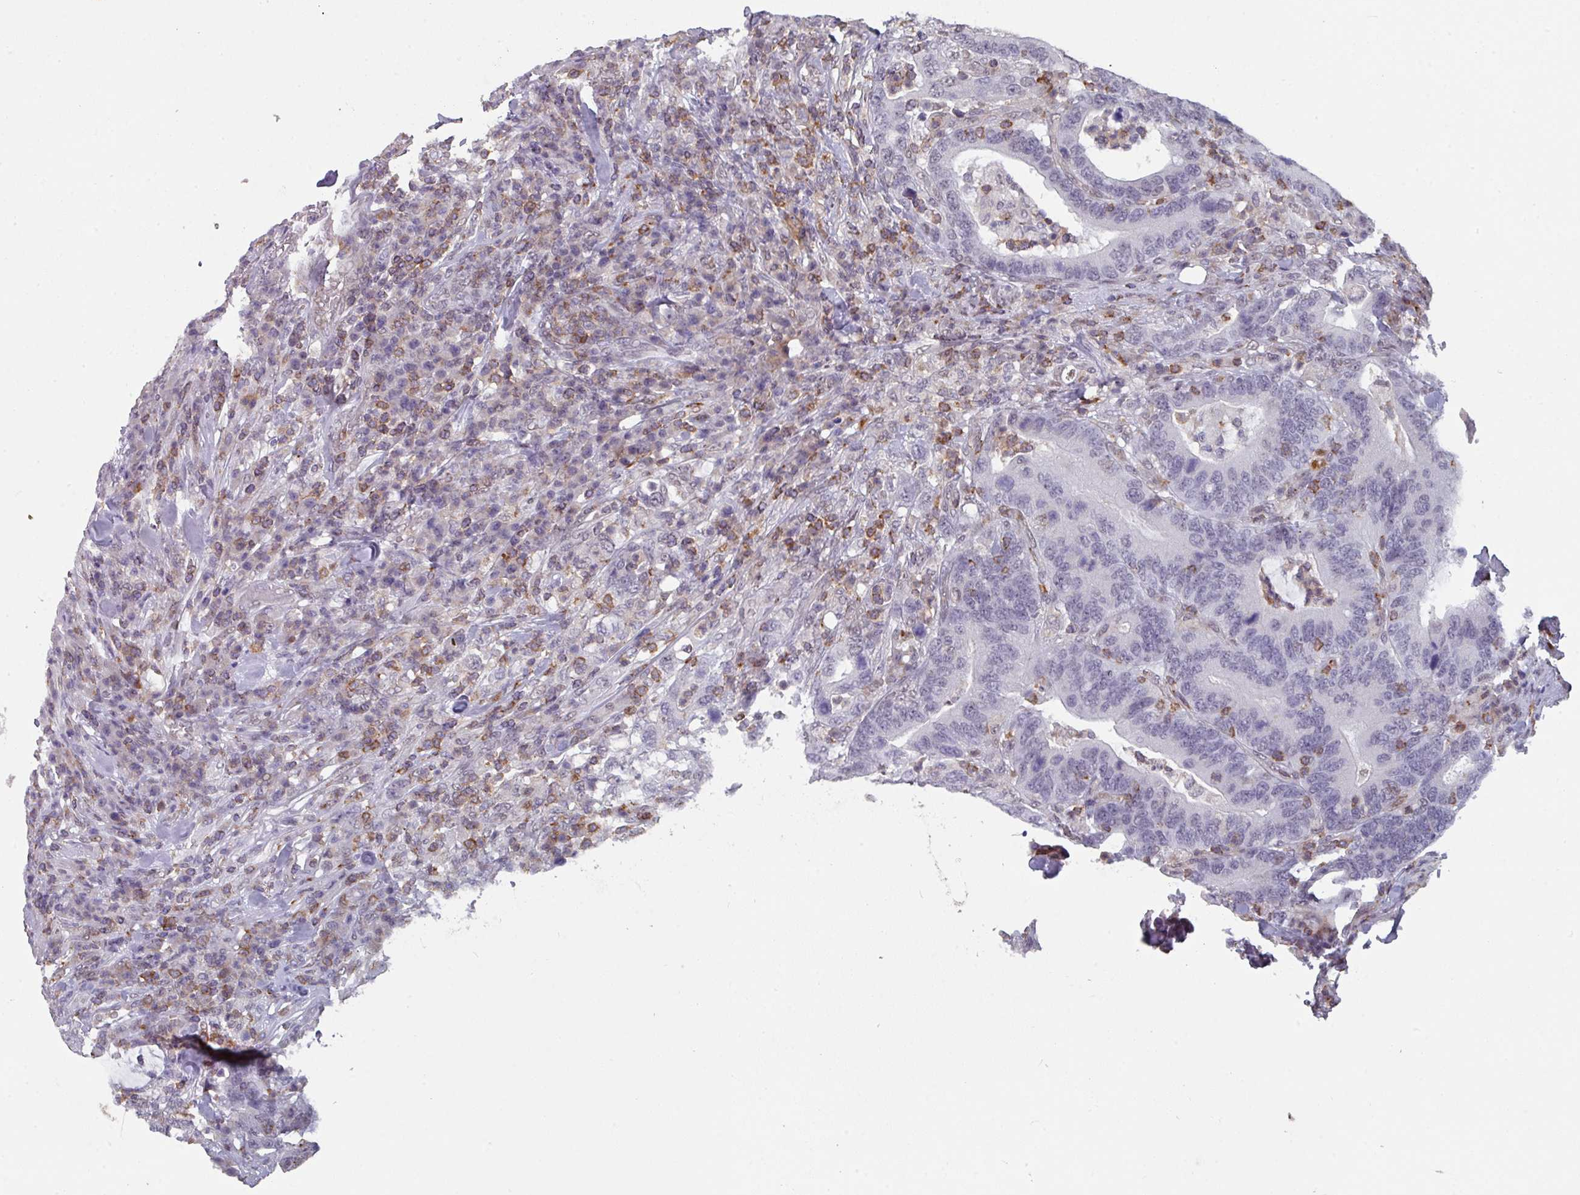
{"staining": {"intensity": "negative", "quantity": "none", "location": "none"}, "tissue": "colorectal cancer", "cell_type": "Tumor cells", "image_type": "cancer", "snomed": [{"axis": "morphology", "description": "Adenocarcinoma, NOS"}, {"axis": "topography", "description": "Colon"}], "caption": "Image shows no significant protein positivity in tumor cells of colorectal cancer.", "gene": "RASAL3", "patient": {"sex": "female", "age": 66}}